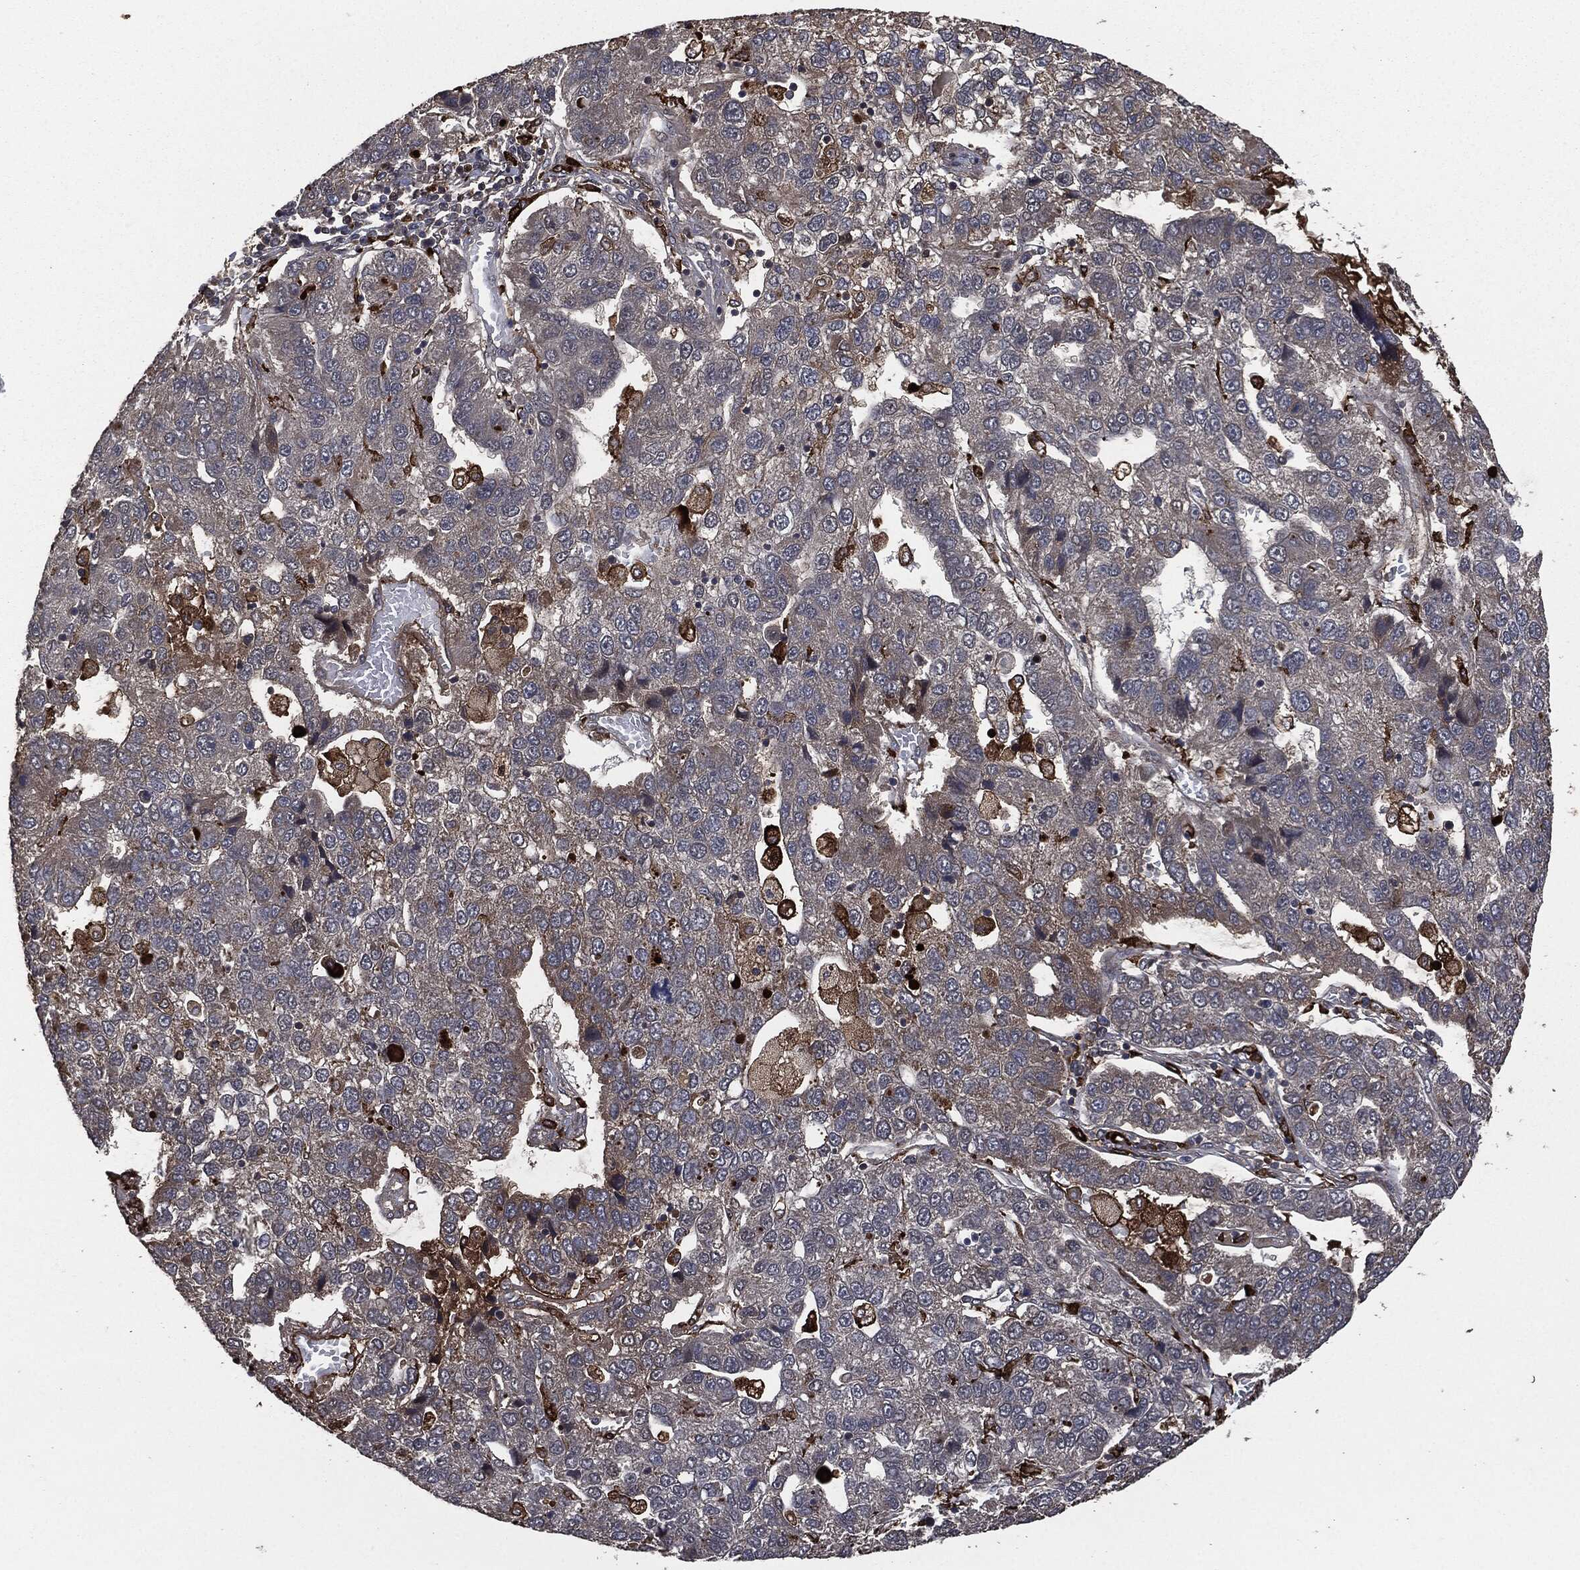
{"staining": {"intensity": "moderate", "quantity": "<25%", "location": "cytoplasmic/membranous"}, "tissue": "pancreatic cancer", "cell_type": "Tumor cells", "image_type": "cancer", "snomed": [{"axis": "morphology", "description": "Adenocarcinoma, NOS"}, {"axis": "topography", "description": "Pancreas"}], "caption": "Moderate cytoplasmic/membranous expression for a protein is seen in about <25% of tumor cells of adenocarcinoma (pancreatic) using IHC.", "gene": "CRABP2", "patient": {"sex": "female", "age": 61}}